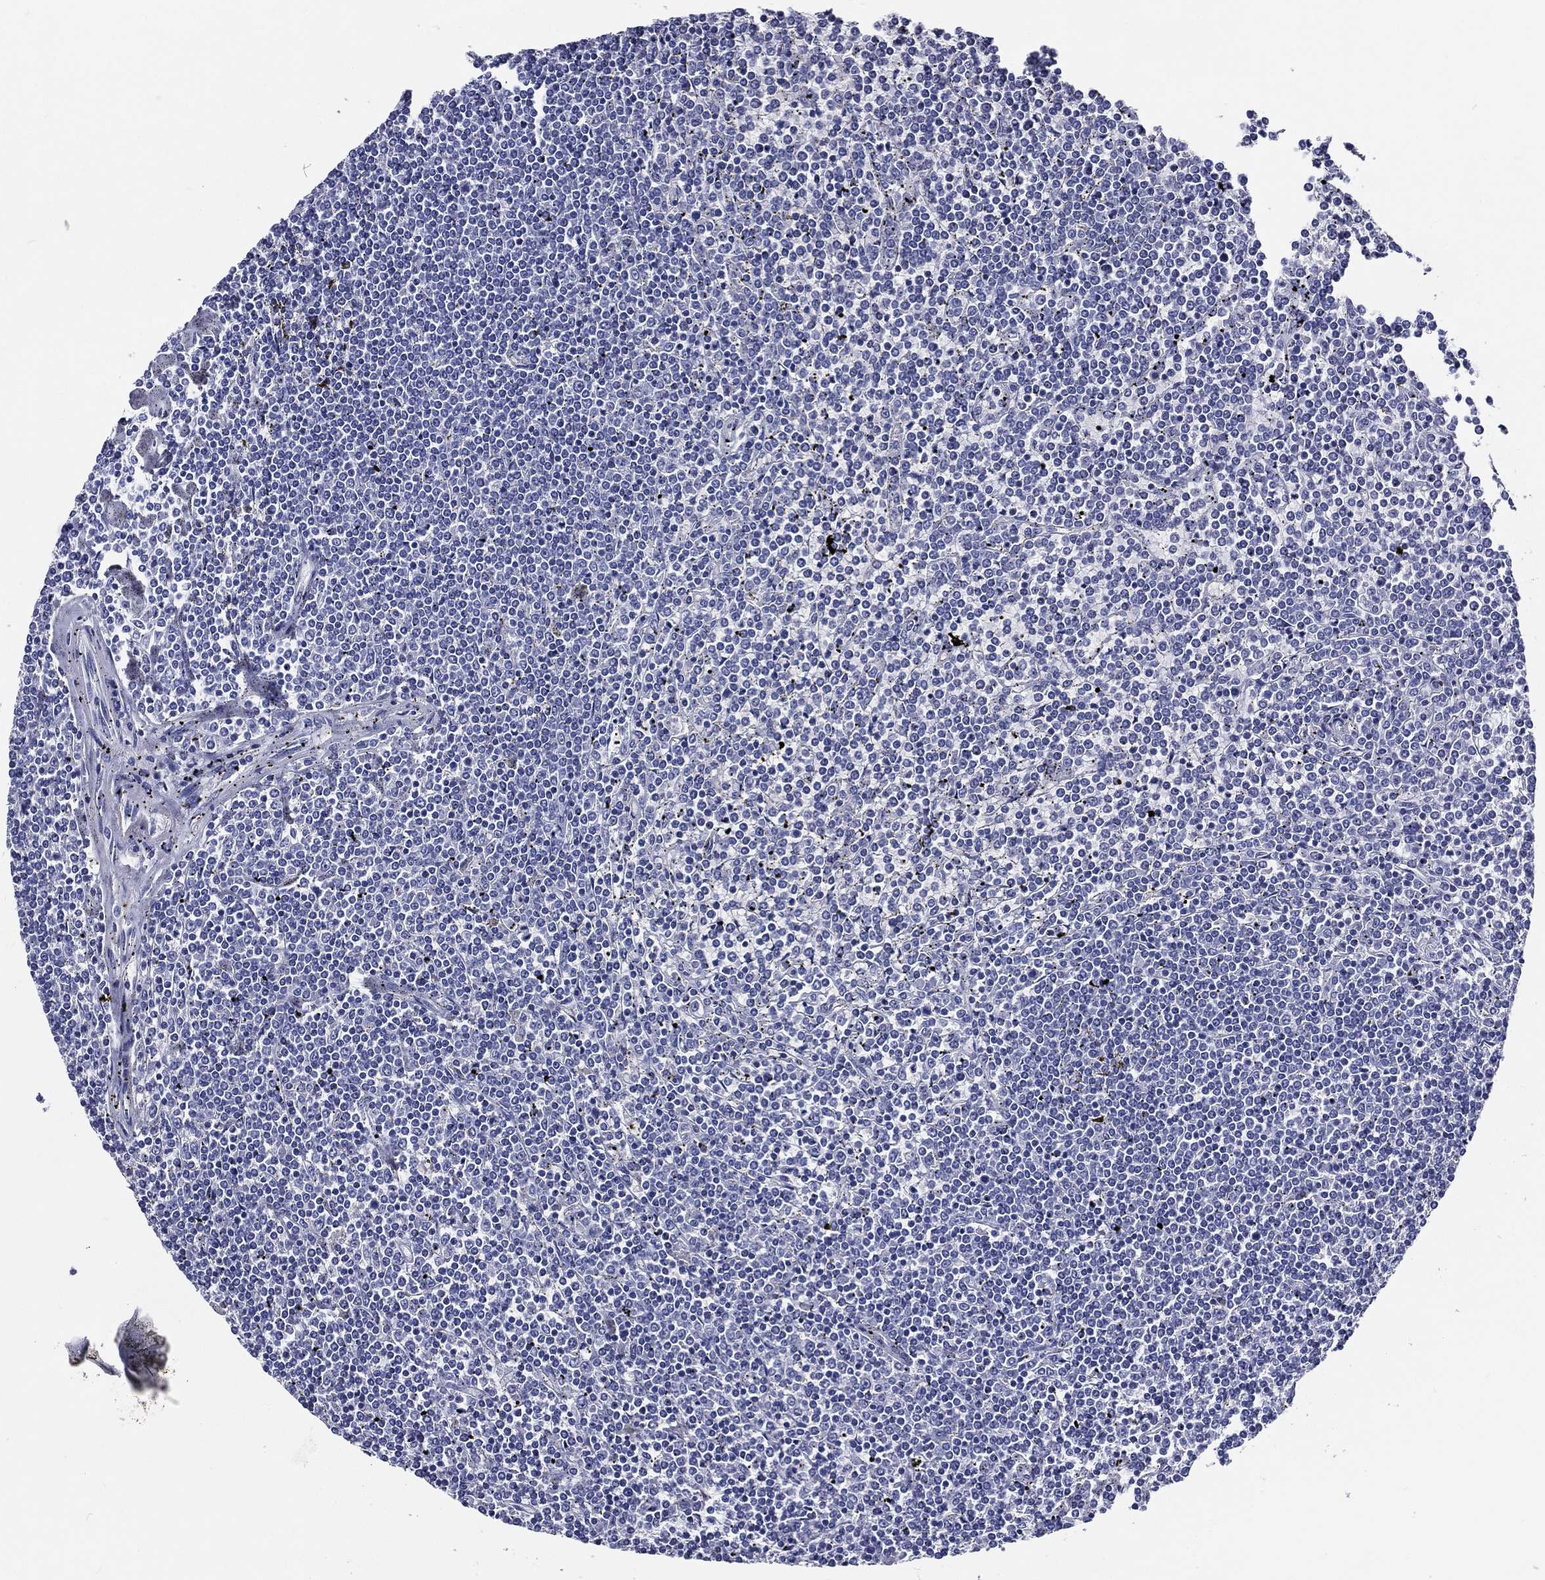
{"staining": {"intensity": "negative", "quantity": "none", "location": "none"}, "tissue": "lymphoma", "cell_type": "Tumor cells", "image_type": "cancer", "snomed": [{"axis": "morphology", "description": "Malignant lymphoma, non-Hodgkin's type, Low grade"}, {"axis": "topography", "description": "Spleen"}], "caption": "Protein analysis of lymphoma reveals no significant expression in tumor cells.", "gene": "ACE2", "patient": {"sex": "female", "age": 19}}